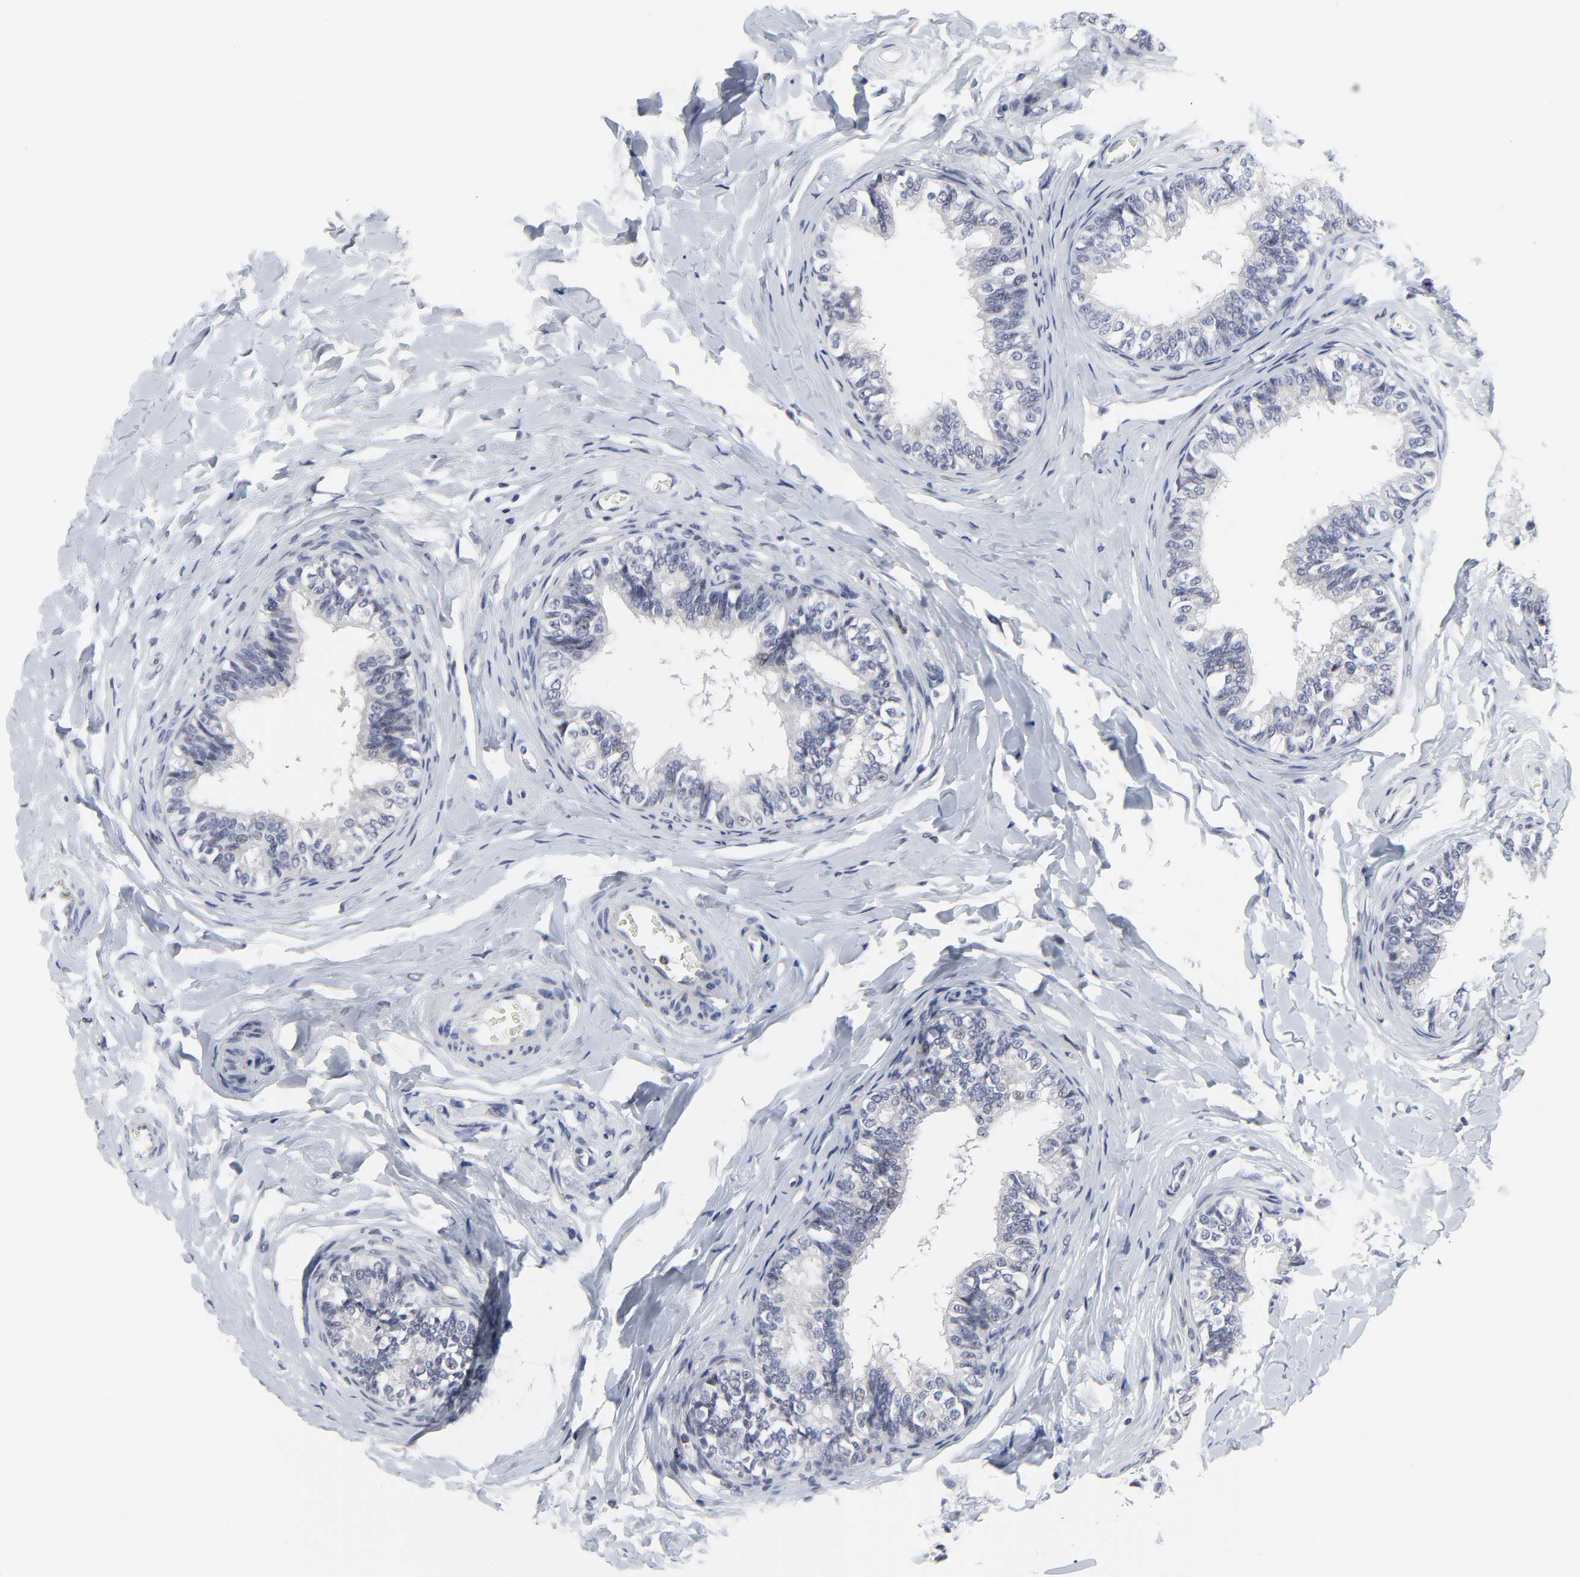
{"staining": {"intensity": "weak", "quantity": "<25%", "location": "cytoplasmic/membranous,nuclear"}, "tissue": "epididymis", "cell_type": "Glandular cells", "image_type": "normal", "snomed": [{"axis": "morphology", "description": "Normal tissue, NOS"}, {"axis": "topography", "description": "Epididymis"}], "caption": "A high-resolution image shows immunohistochemistry (IHC) staining of unremarkable epididymis, which demonstrates no significant expression in glandular cells.", "gene": "ZNF589", "patient": {"sex": "male", "age": 26}}